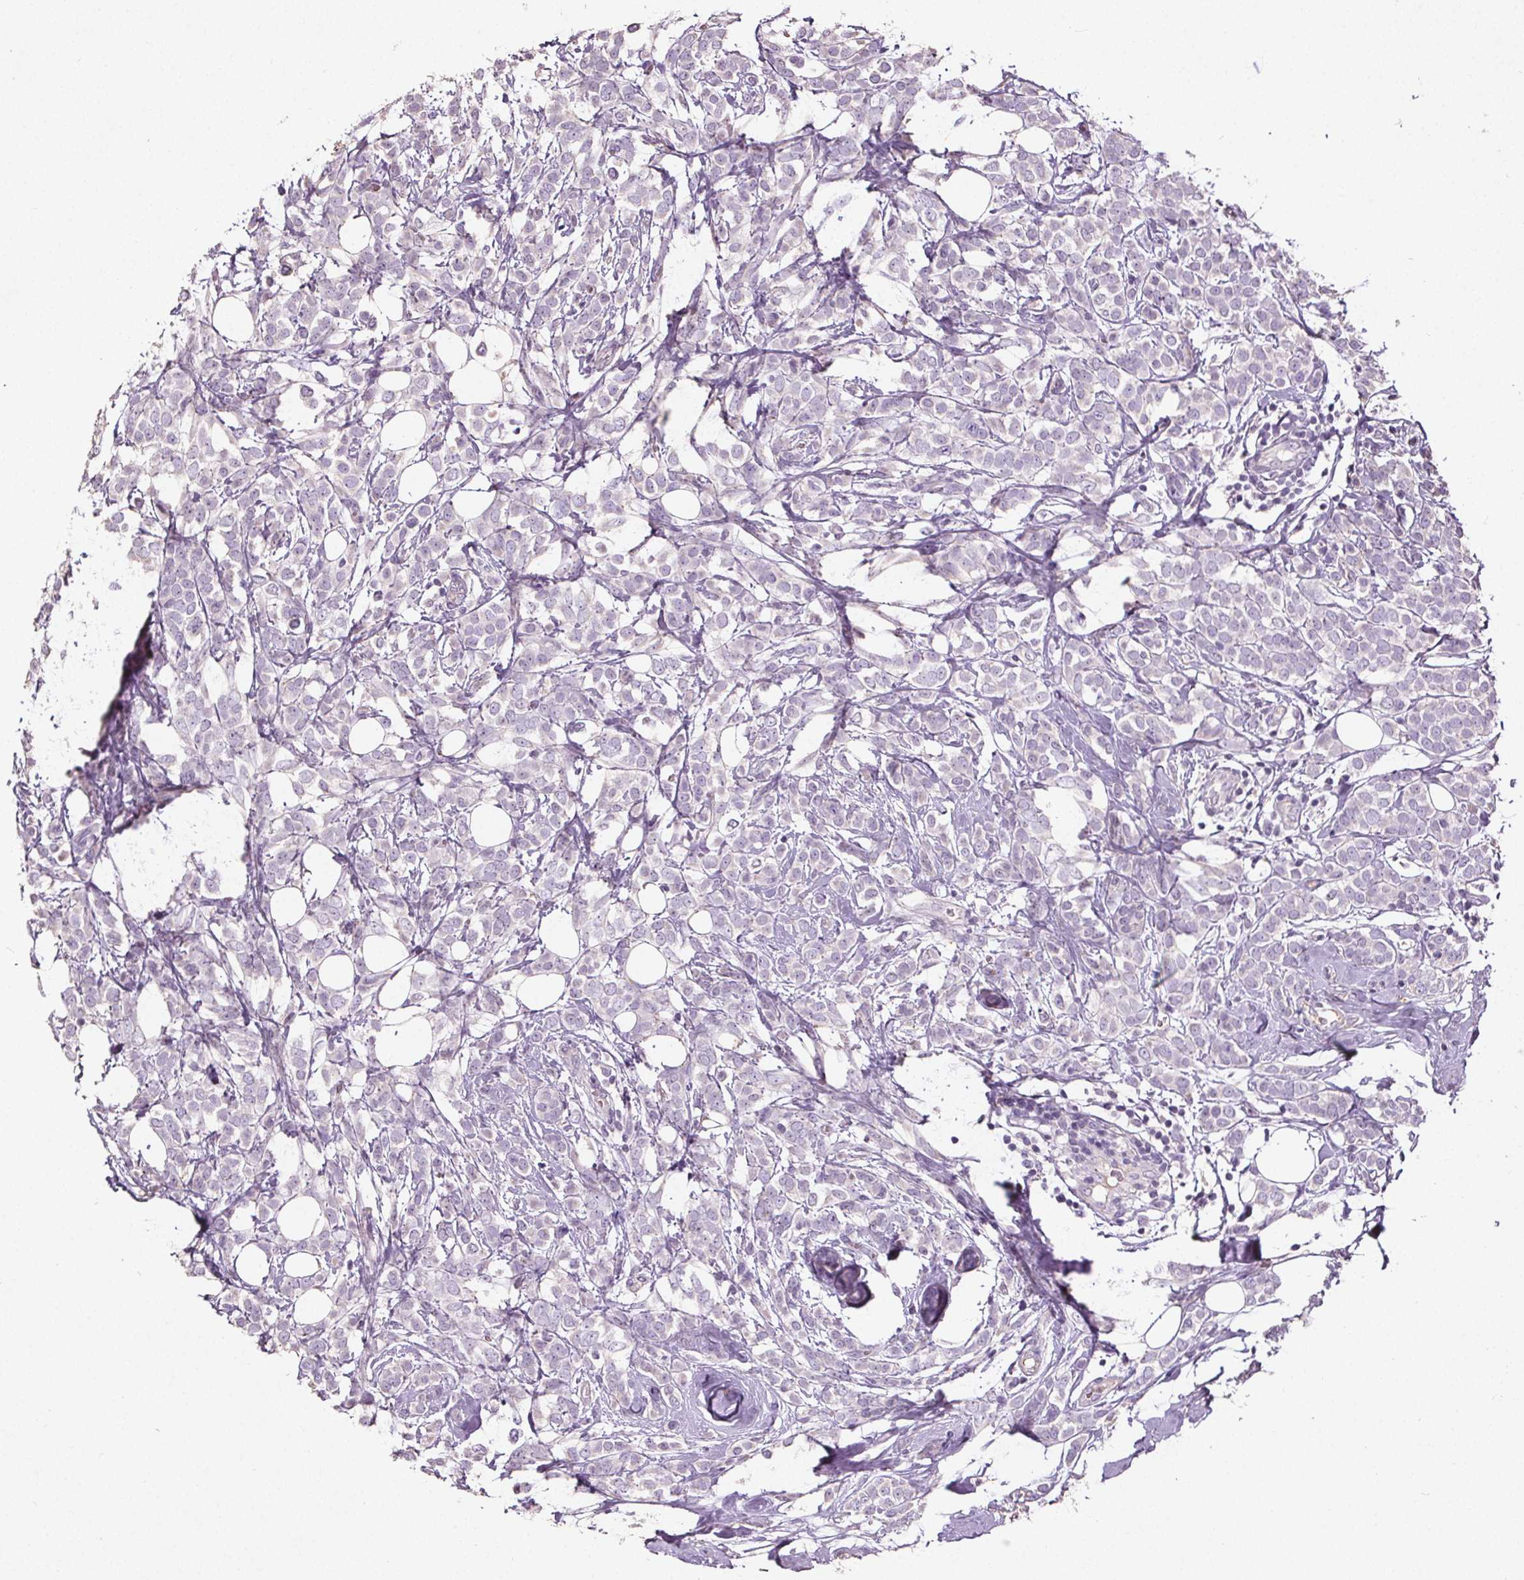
{"staining": {"intensity": "negative", "quantity": "none", "location": "none"}, "tissue": "breast cancer", "cell_type": "Tumor cells", "image_type": "cancer", "snomed": [{"axis": "morphology", "description": "Lobular carcinoma"}, {"axis": "topography", "description": "Breast"}], "caption": "Immunohistochemical staining of human breast cancer (lobular carcinoma) shows no significant positivity in tumor cells. The staining is performed using DAB brown chromogen with nuclei counter-stained in using hematoxylin.", "gene": "C19orf84", "patient": {"sex": "female", "age": 49}}